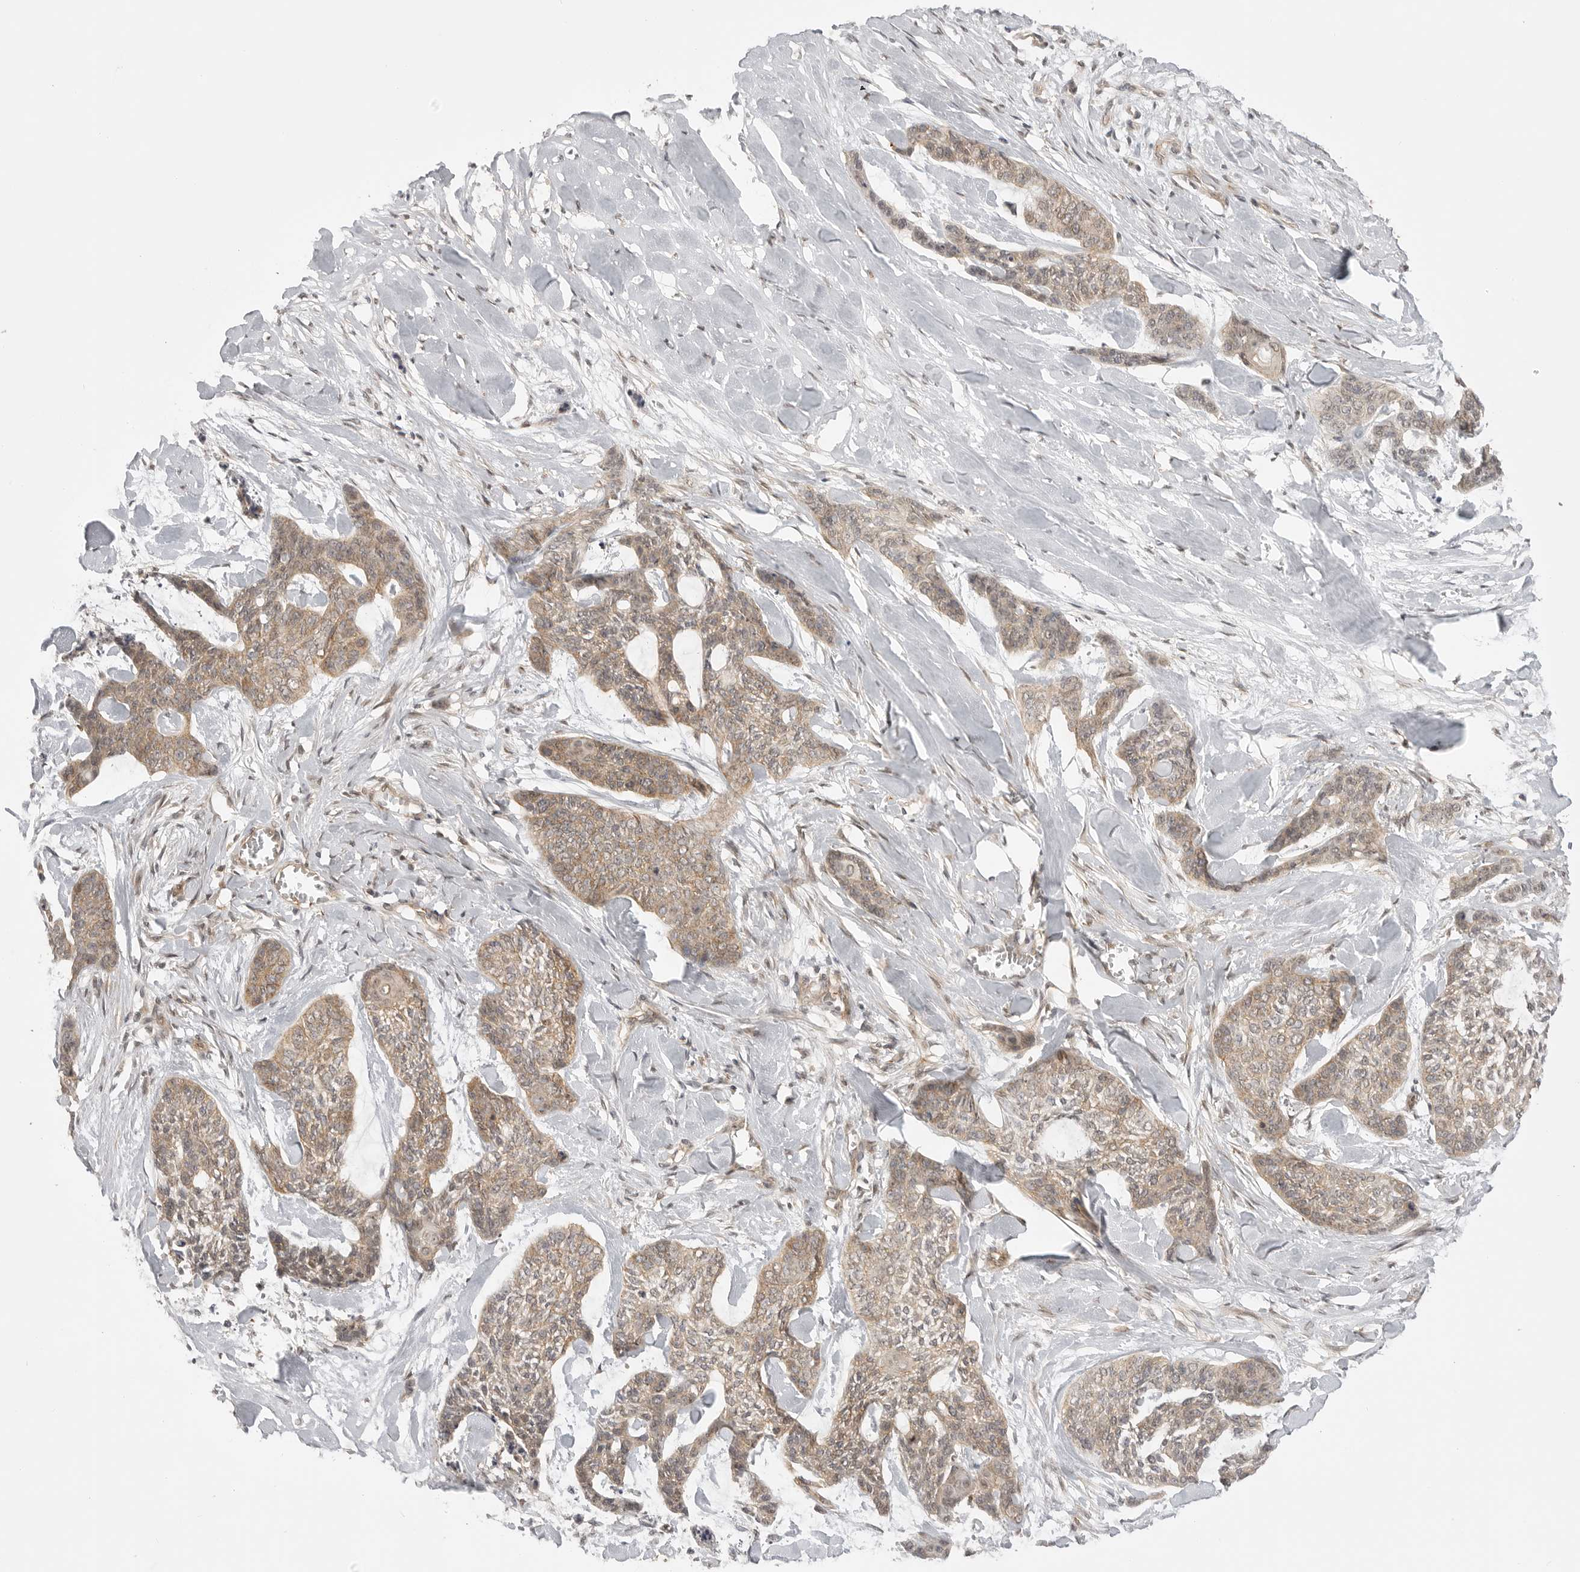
{"staining": {"intensity": "moderate", "quantity": ">75%", "location": "cytoplasmic/membranous"}, "tissue": "skin cancer", "cell_type": "Tumor cells", "image_type": "cancer", "snomed": [{"axis": "morphology", "description": "Basal cell carcinoma"}, {"axis": "topography", "description": "Skin"}], "caption": "Immunohistochemical staining of skin cancer (basal cell carcinoma) displays medium levels of moderate cytoplasmic/membranous protein expression in approximately >75% of tumor cells. (Brightfield microscopy of DAB IHC at high magnification).", "gene": "GPC2", "patient": {"sex": "female", "age": 64}}